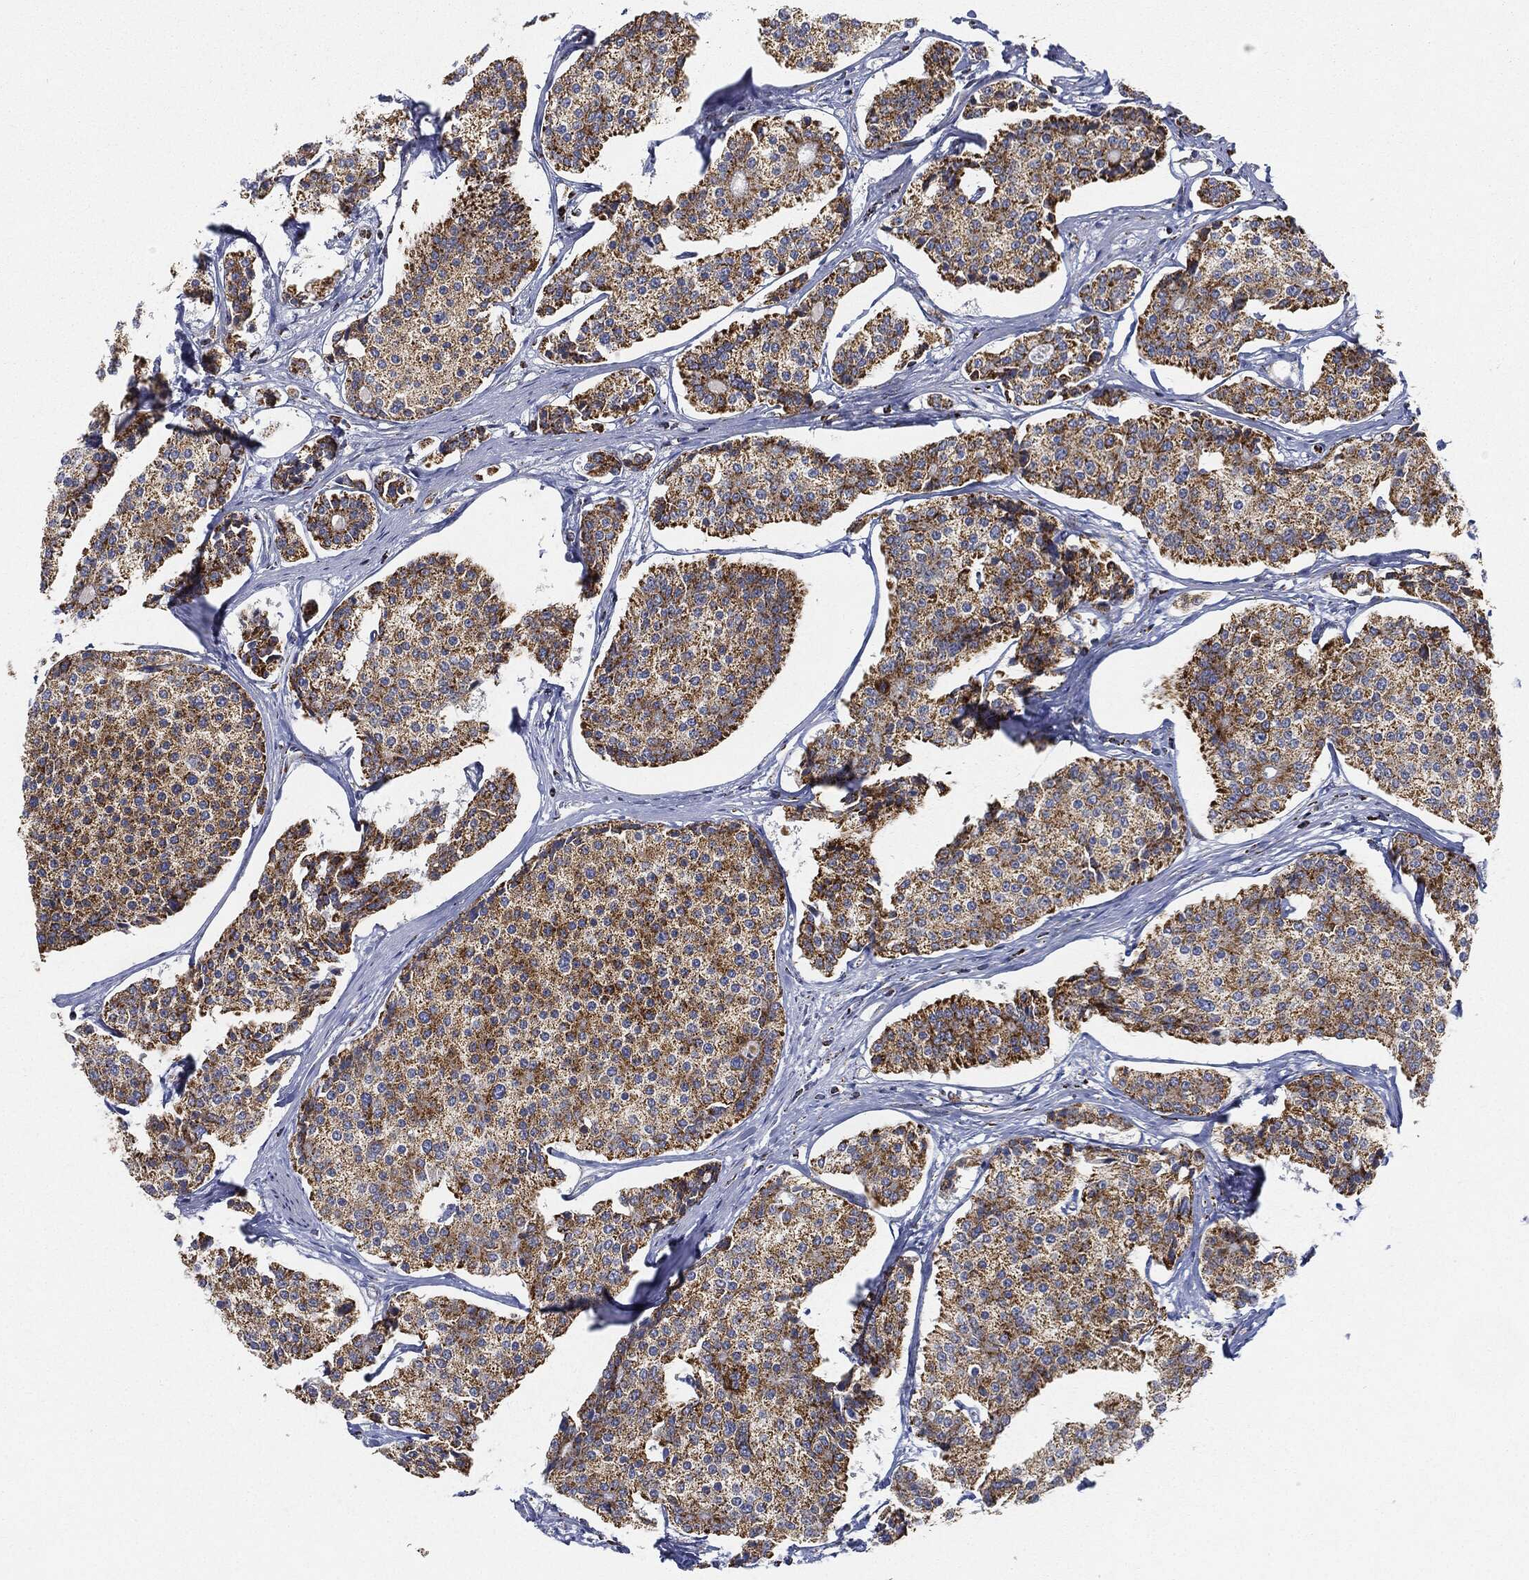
{"staining": {"intensity": "strong", "quantity": ">75%", "location": "cytoplasmic/membranous"}, "tissue": "carcinoid", "cell_type": "Tumor cells", "image_type": "cancer", "snomed": [{"axis": "morphology", "description": "Carcinoid, malignant, NOS"}, {"axis": "topography", "description": "Small intestine"}], "caption": "IHC (DAB) staining of human carcinoid reveals strong cytoplasmic/membranous protein positivity in approximately >75% of tumor cells.", "gene": "CAPN15", "patient": {"sex": "female", "age": 65}}